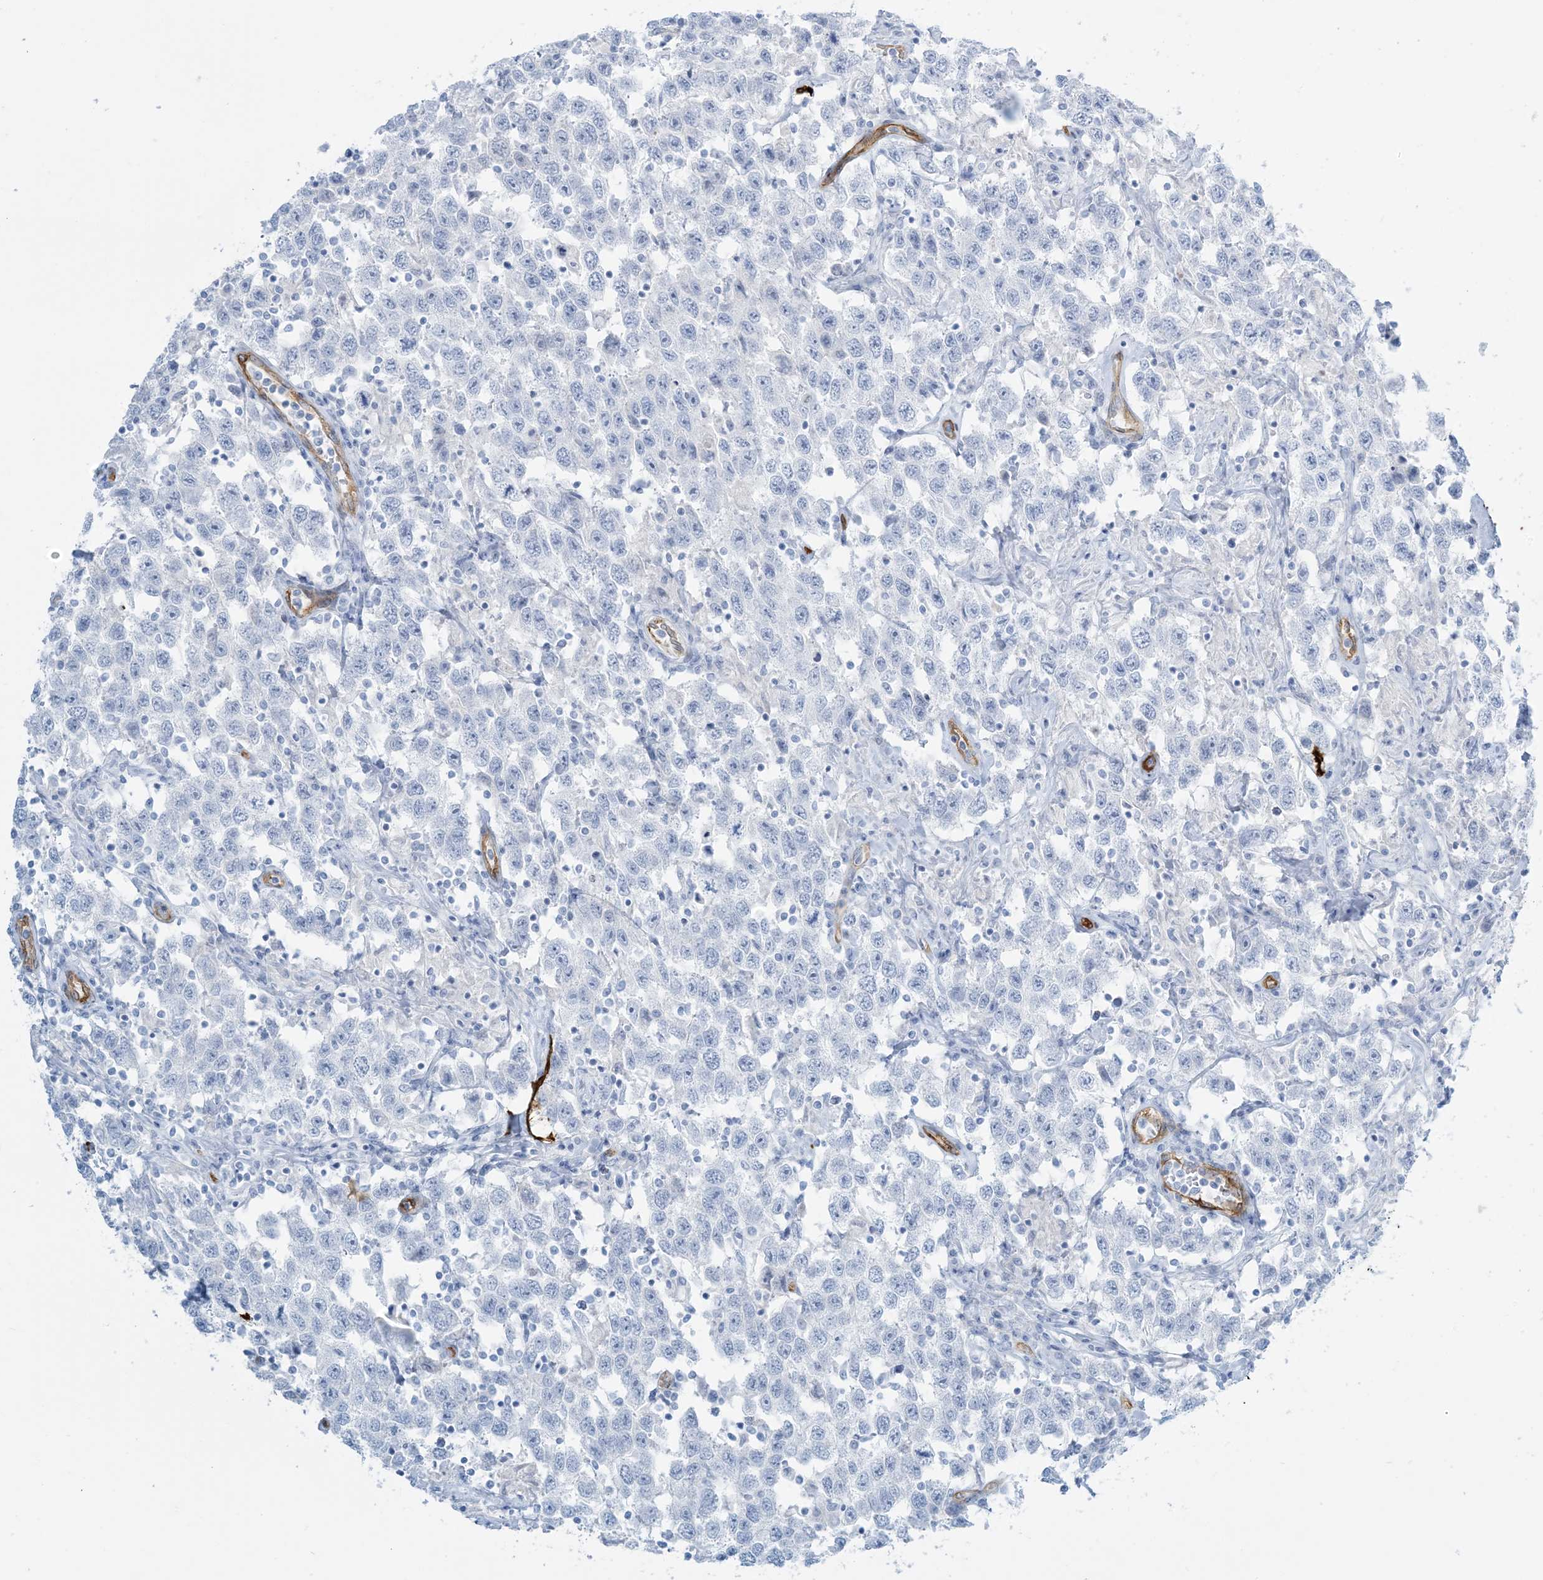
{"staining": {"intensity": "negative", "quantity": "none", "location": "none"}, "tissue": "testis cancer", "cell_type": "Tumor cells", "image_type": "cancer", "snomed": [{"axis": "morphology", "description": "Seminoma, NOS"}, {"axis": "topography", "description": "Testis"}], "caption": "Image shows no significant protein staining in tumor cells of seminoma (testis).", "gene": "EPS8L3", "patient": {"sex": "male", "age": 41}}